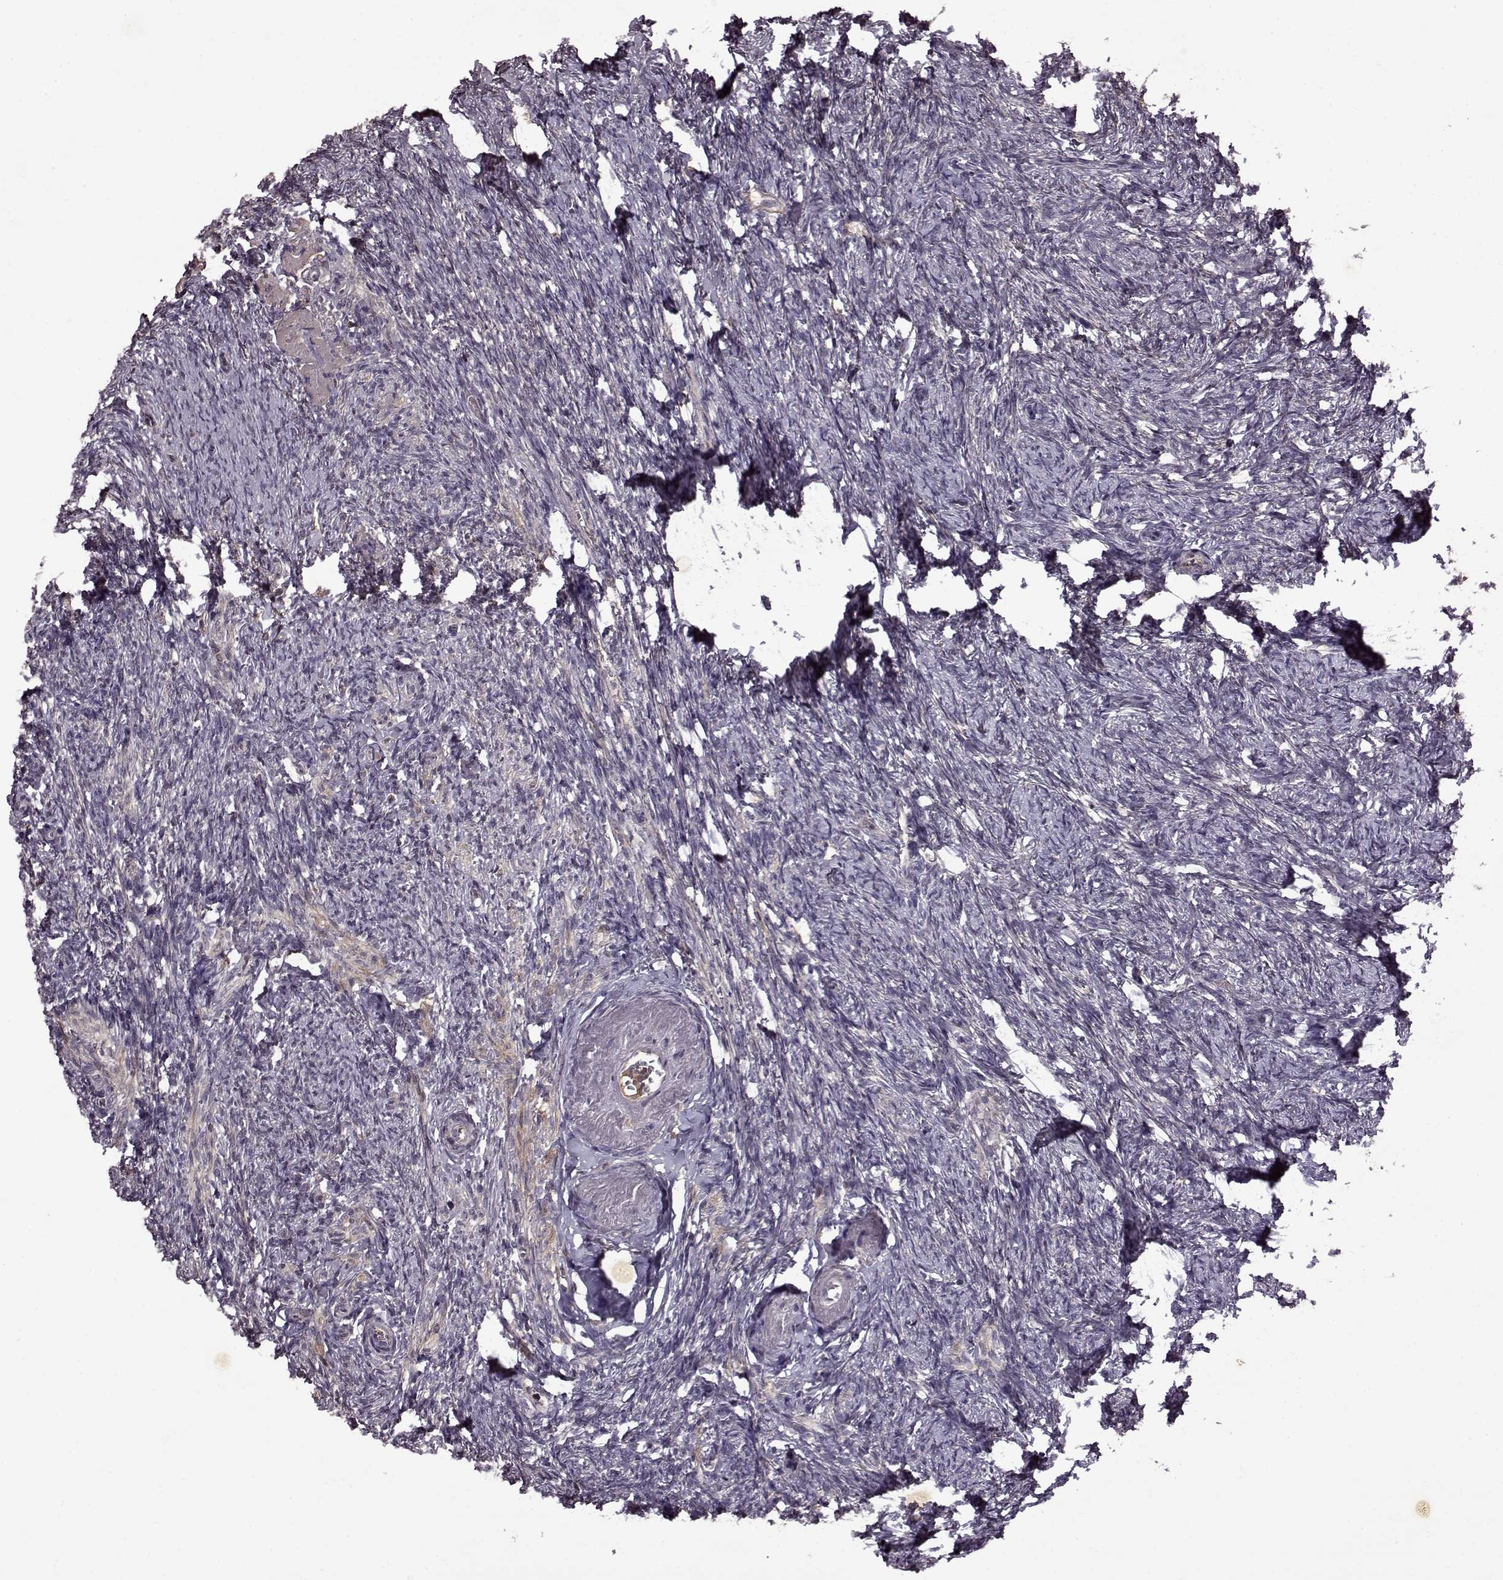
{"staining": {"intensity": "weak", "quantity": "25%-75%", "location": "cytoplasmic/membranous"}, "tissue": "ovary", "cell_type": "Follicle cells", "image_type": "normal", "snomed": [{"axis": "morphology", "description": "Normal tissue, NOS"}, {"axis": "topography", "description": "Ovary"}], "caption": "Immunohistochemical staining of normal human ovary shows 25%-75% levels of weak cytoplasmic/membranous protein positivity in approximately 25%-75% of follicle cells.", "gene": "MAIP1", "patient": {"sex": "female", "age": 72}}